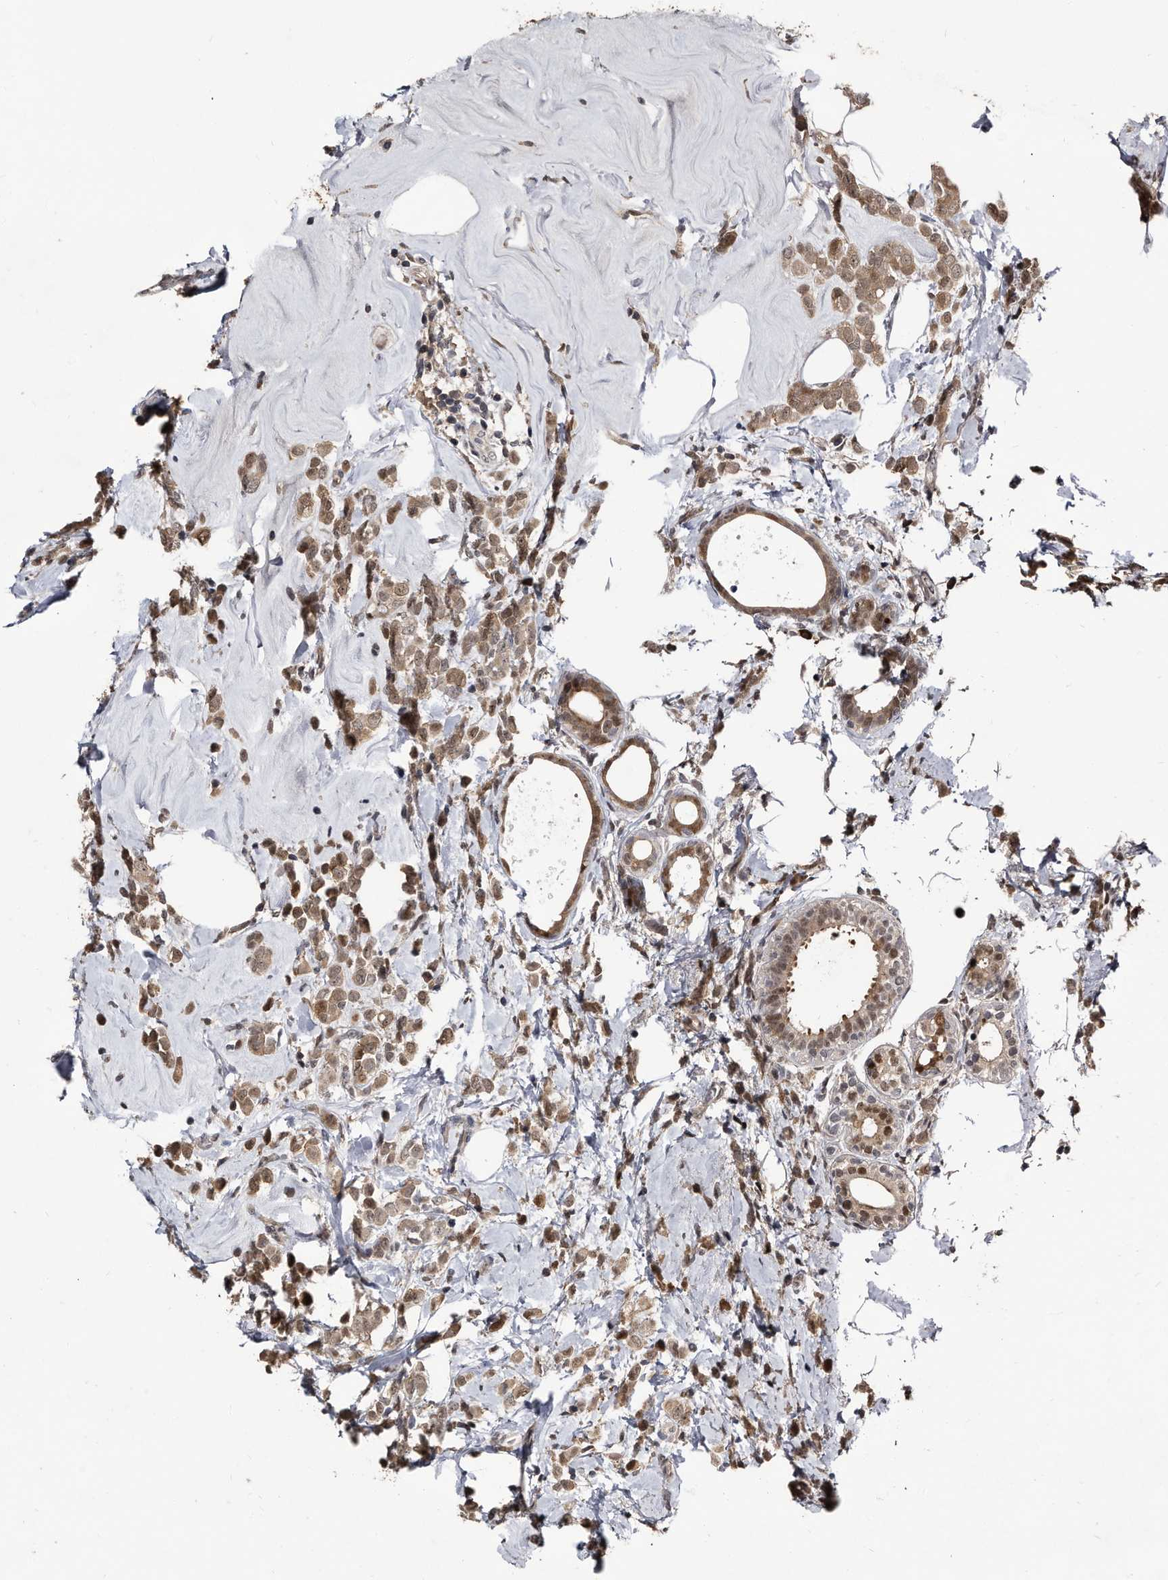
{"staining": {"intensity": "moderate", "quantity": ">75%", "location": "cytoplasmic/membranous,nuclear"}, "tissue": "breast cancer", "cell_type": "Tumor cells", "image_type": "cancer", "snomed": [{"axis": "morphology", "description": "Lobular carcinoma"}, {"axis": "topography", "description": "Breast"}], "caption": "A brown stain highlights moderate cytoplasmic/membranous and nuclear staining of a protein in lobular carcinoma (breast) tumor cells.", "gene": "RAD23B", "patient": {"sex": "female", "age": 47}}